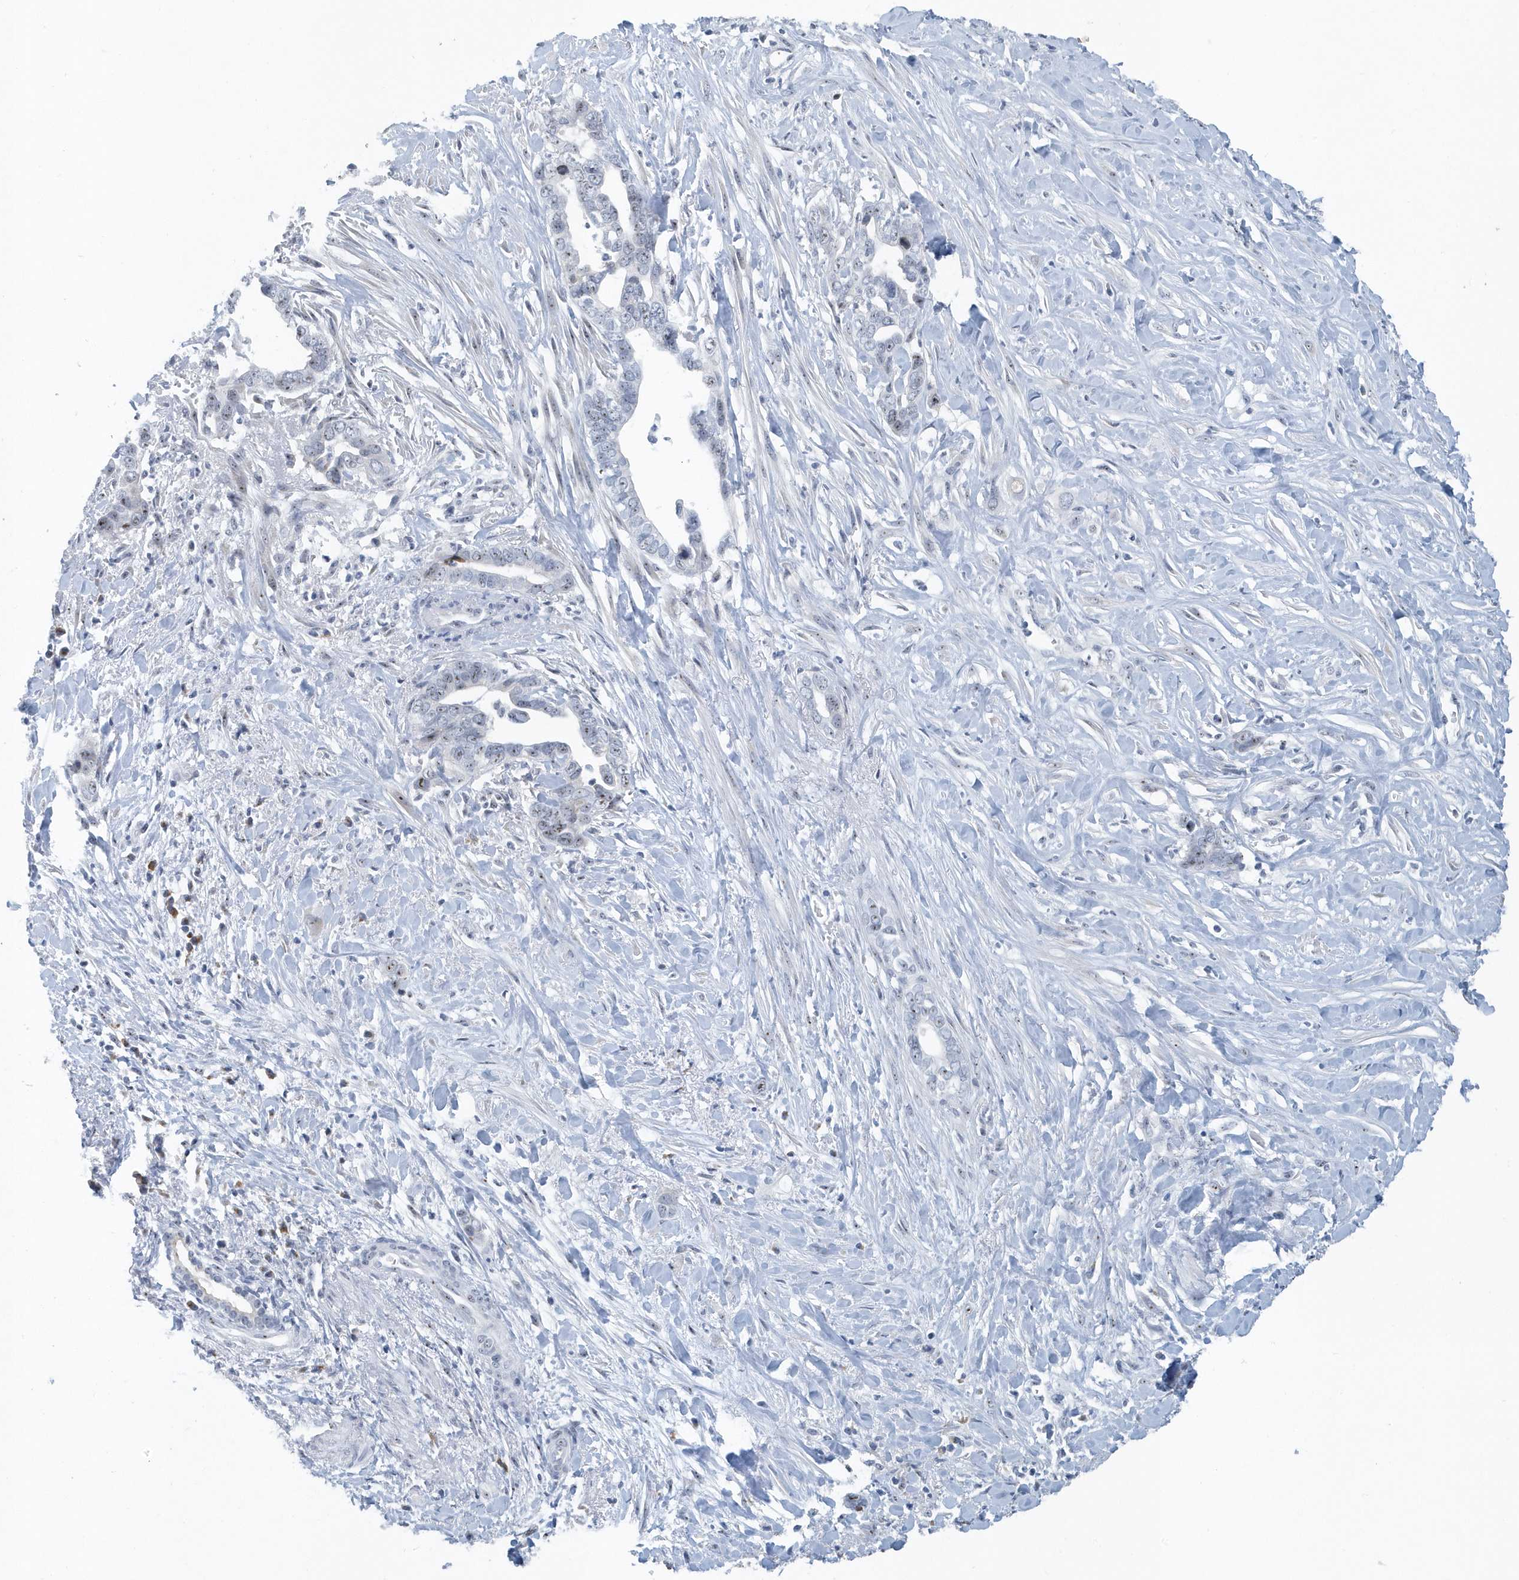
{"staining": {"intensity": "negative", "quantity": "none", "location": "none"}, "tissue": "liver cancer", "cell_type": "Tumor cells", "image_type": "cancer", "snomed": [{"axis": "morphology", "description": "Cholangiocarcinoma"}, {"axis": "topography", "description": "Liver"}], "caption": "DAB (3,3'-diaminobenzidine) immunohistochemical staining of human liver cholangiocarcinoma demonstrates no significant expression in tumor cells.", "gene": "RPF2", "patient": {"sex": "female", "age": 79}}